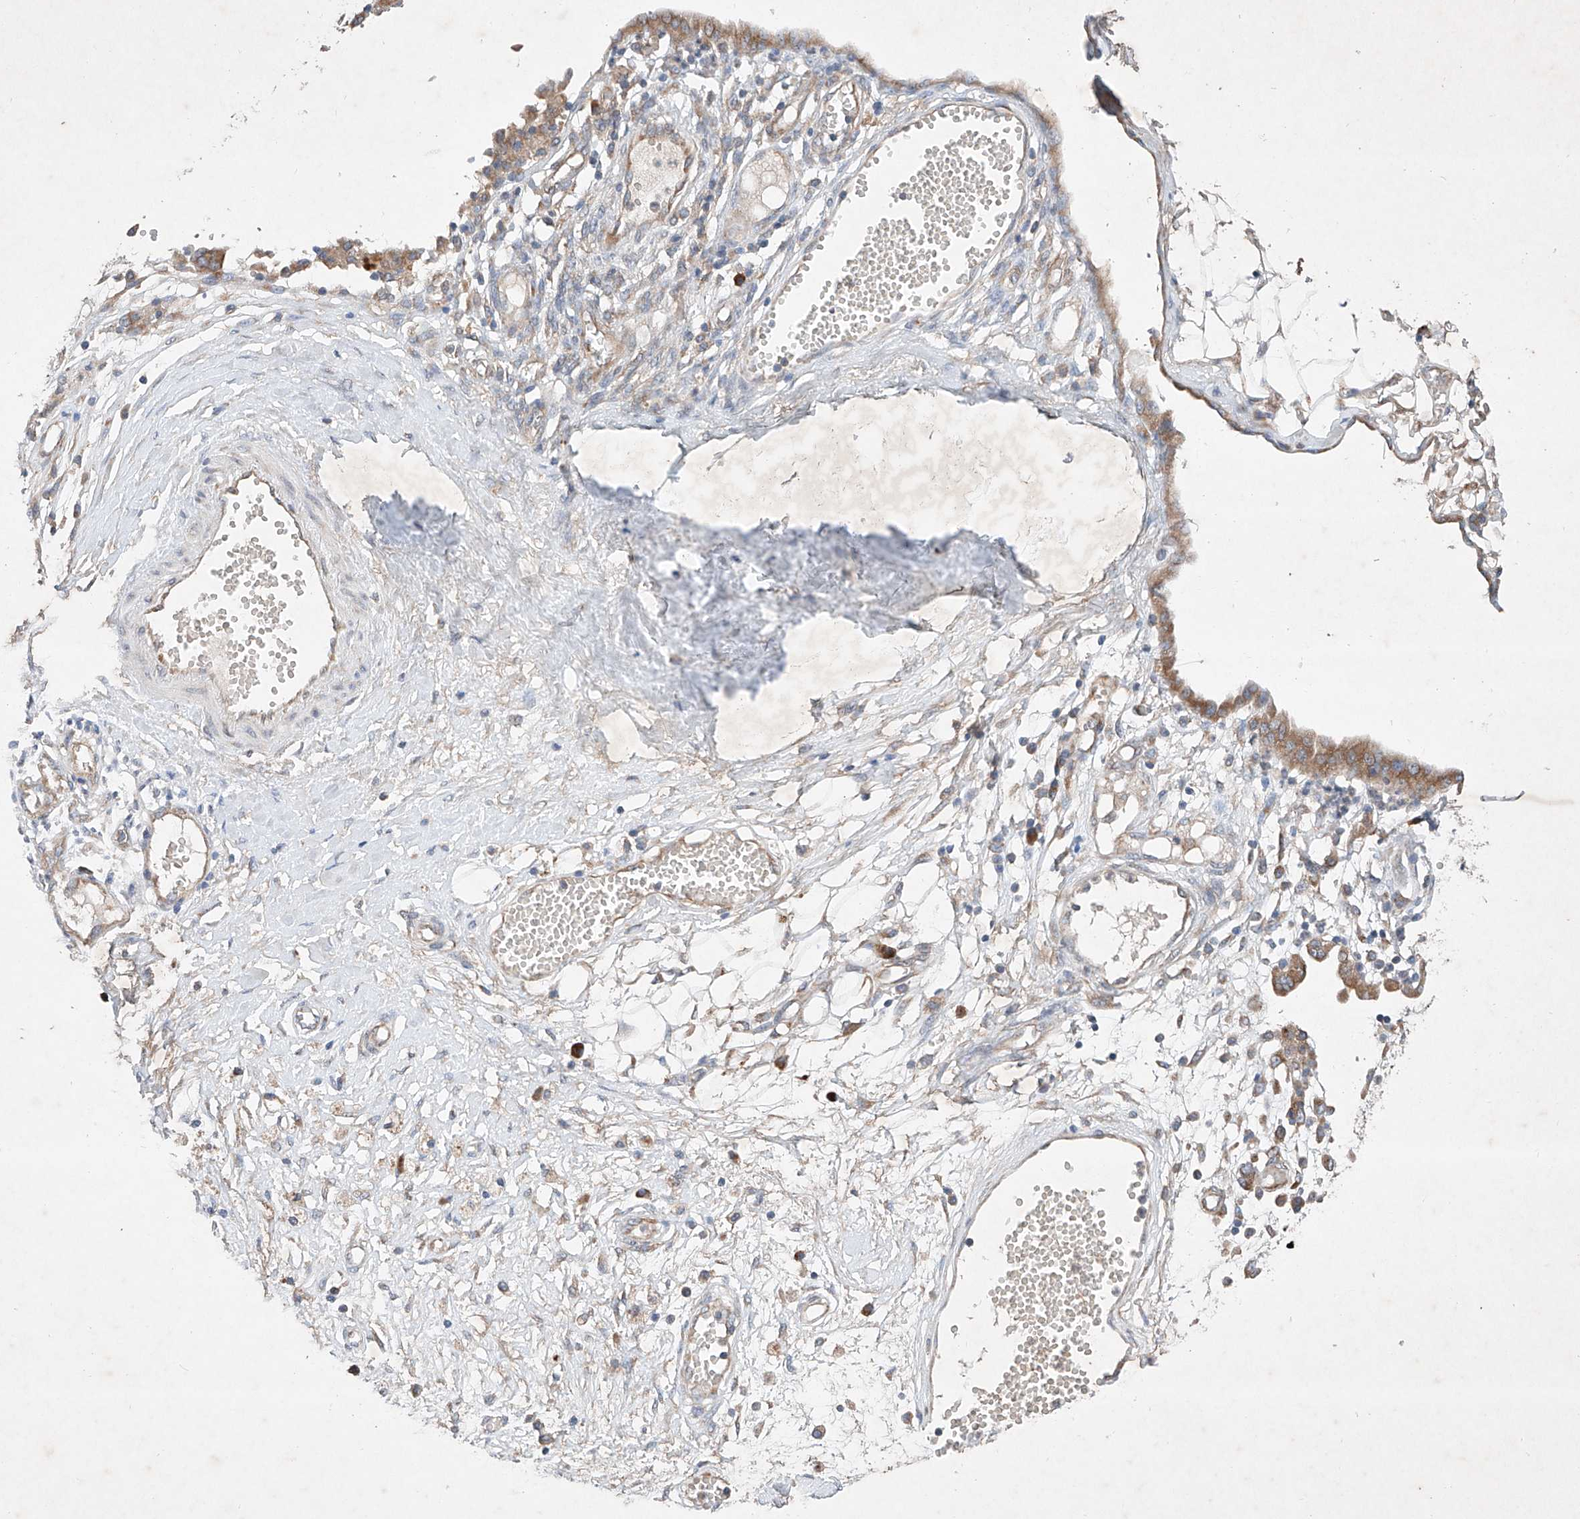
{"staining": {"intensity": "moderate", "quantity": ">75%", "location": "cytoplasmic/membranous"}, "tissue": "ovarian cancer", "cell_type": "Tumor cells", "image_type": "cancer", "snomed": [{"axis": "morphology", "description": "Carcinoma, endometroid"}, {"axis": "topography", "description": "Ovary"}], "caption": "Immunohistochemical staining of human ovarian cancer displays medium levels of moderate cytoplasmic/membranous positivity in approximately >75% of tumor cells. The staining was performed using DAB (3,3'-diaminobenzidine), with brown indicating positive protein expression. Nuclei are stained blue with hematoxylin.", "gene": "FASTK", "patient": {"sex": "female", "age": 42}}